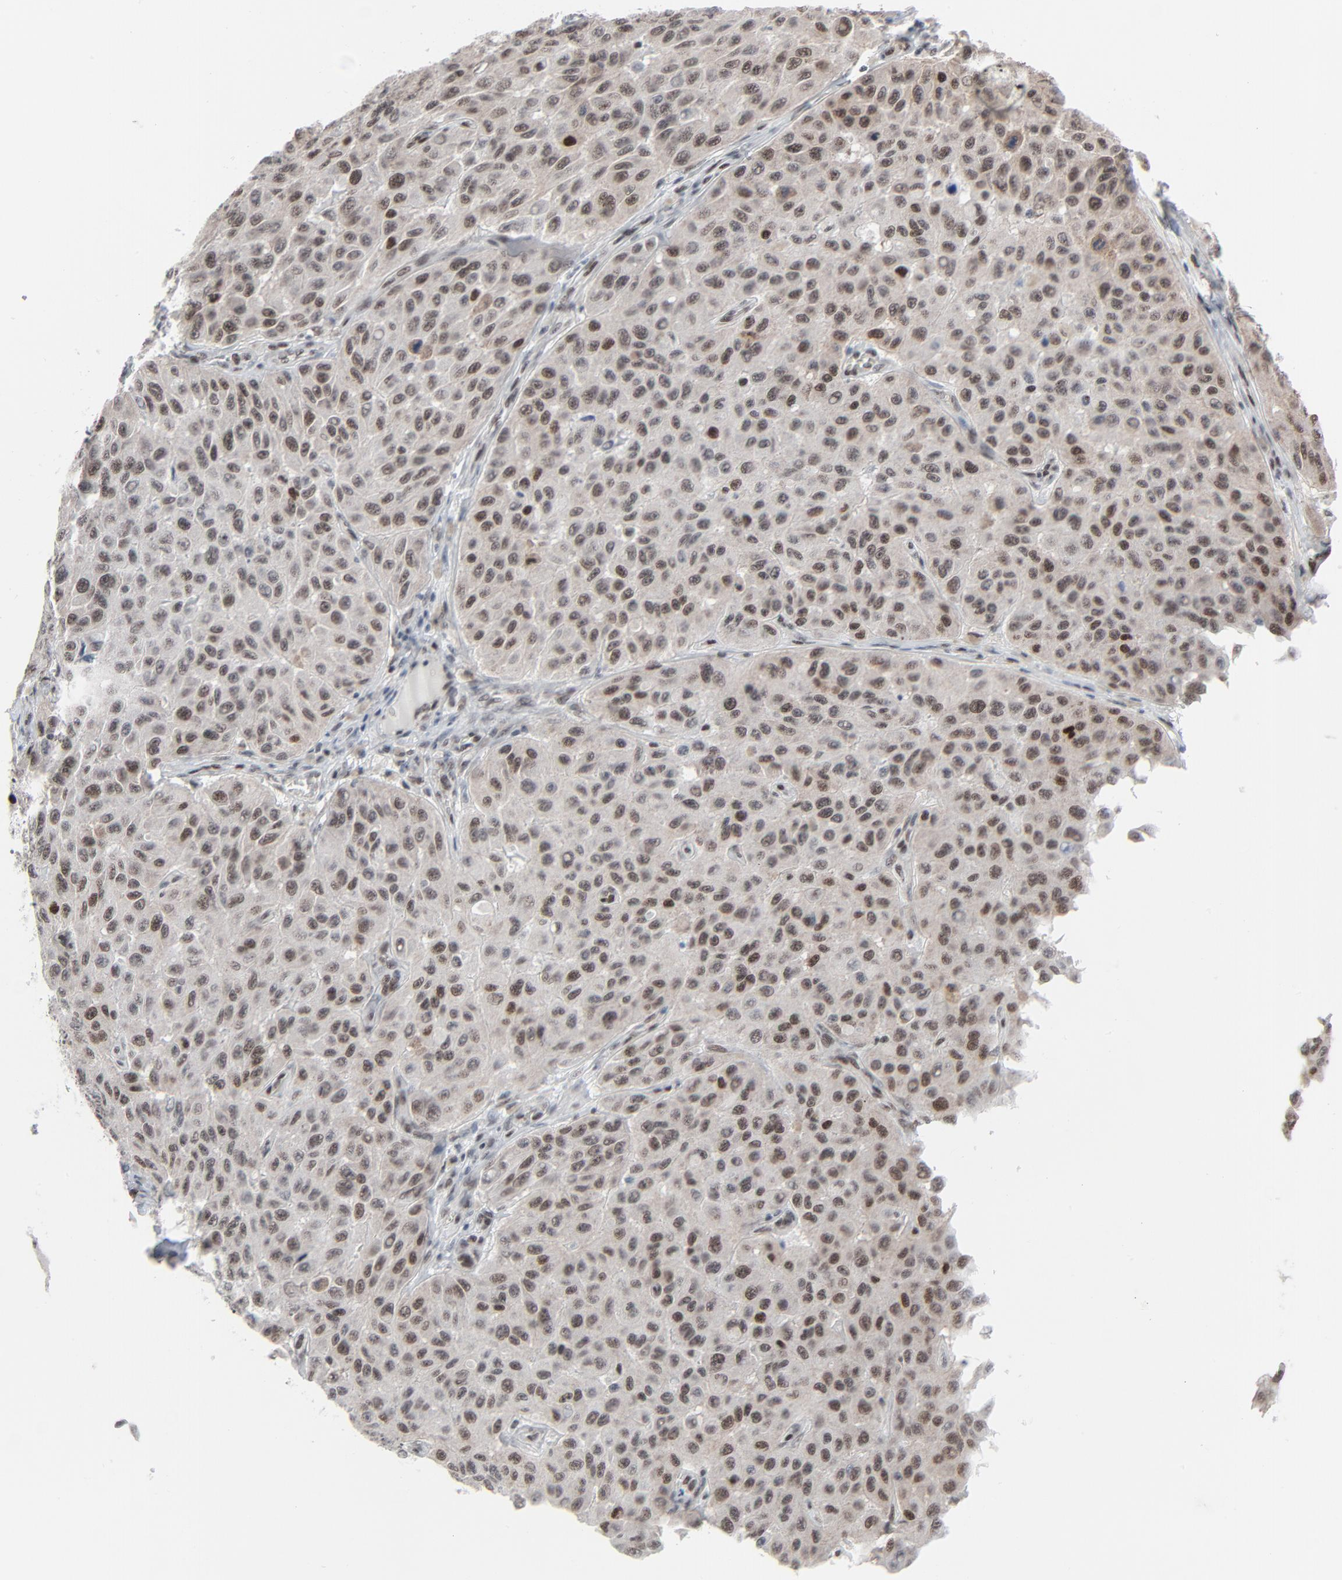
{"staining": {"intensity": "moderate", "quantity": ">75%", "location": "nuclear"}, "tissue": "melanoma", "cell_type": "Tumor cells", "image_type": "cancer", "snomed": [{"axis": "morphology", "description": "Malignant melanoma, NOS"}, {"axis": "topography", "description": "Skin"}], "caption": "Human melanoma stained for a protein (brown) shows moderate nuclear positive expression in about >75% of tumor cells.", "gene": "FBXO28", "patient": {"sex": "male", "age": 30}}